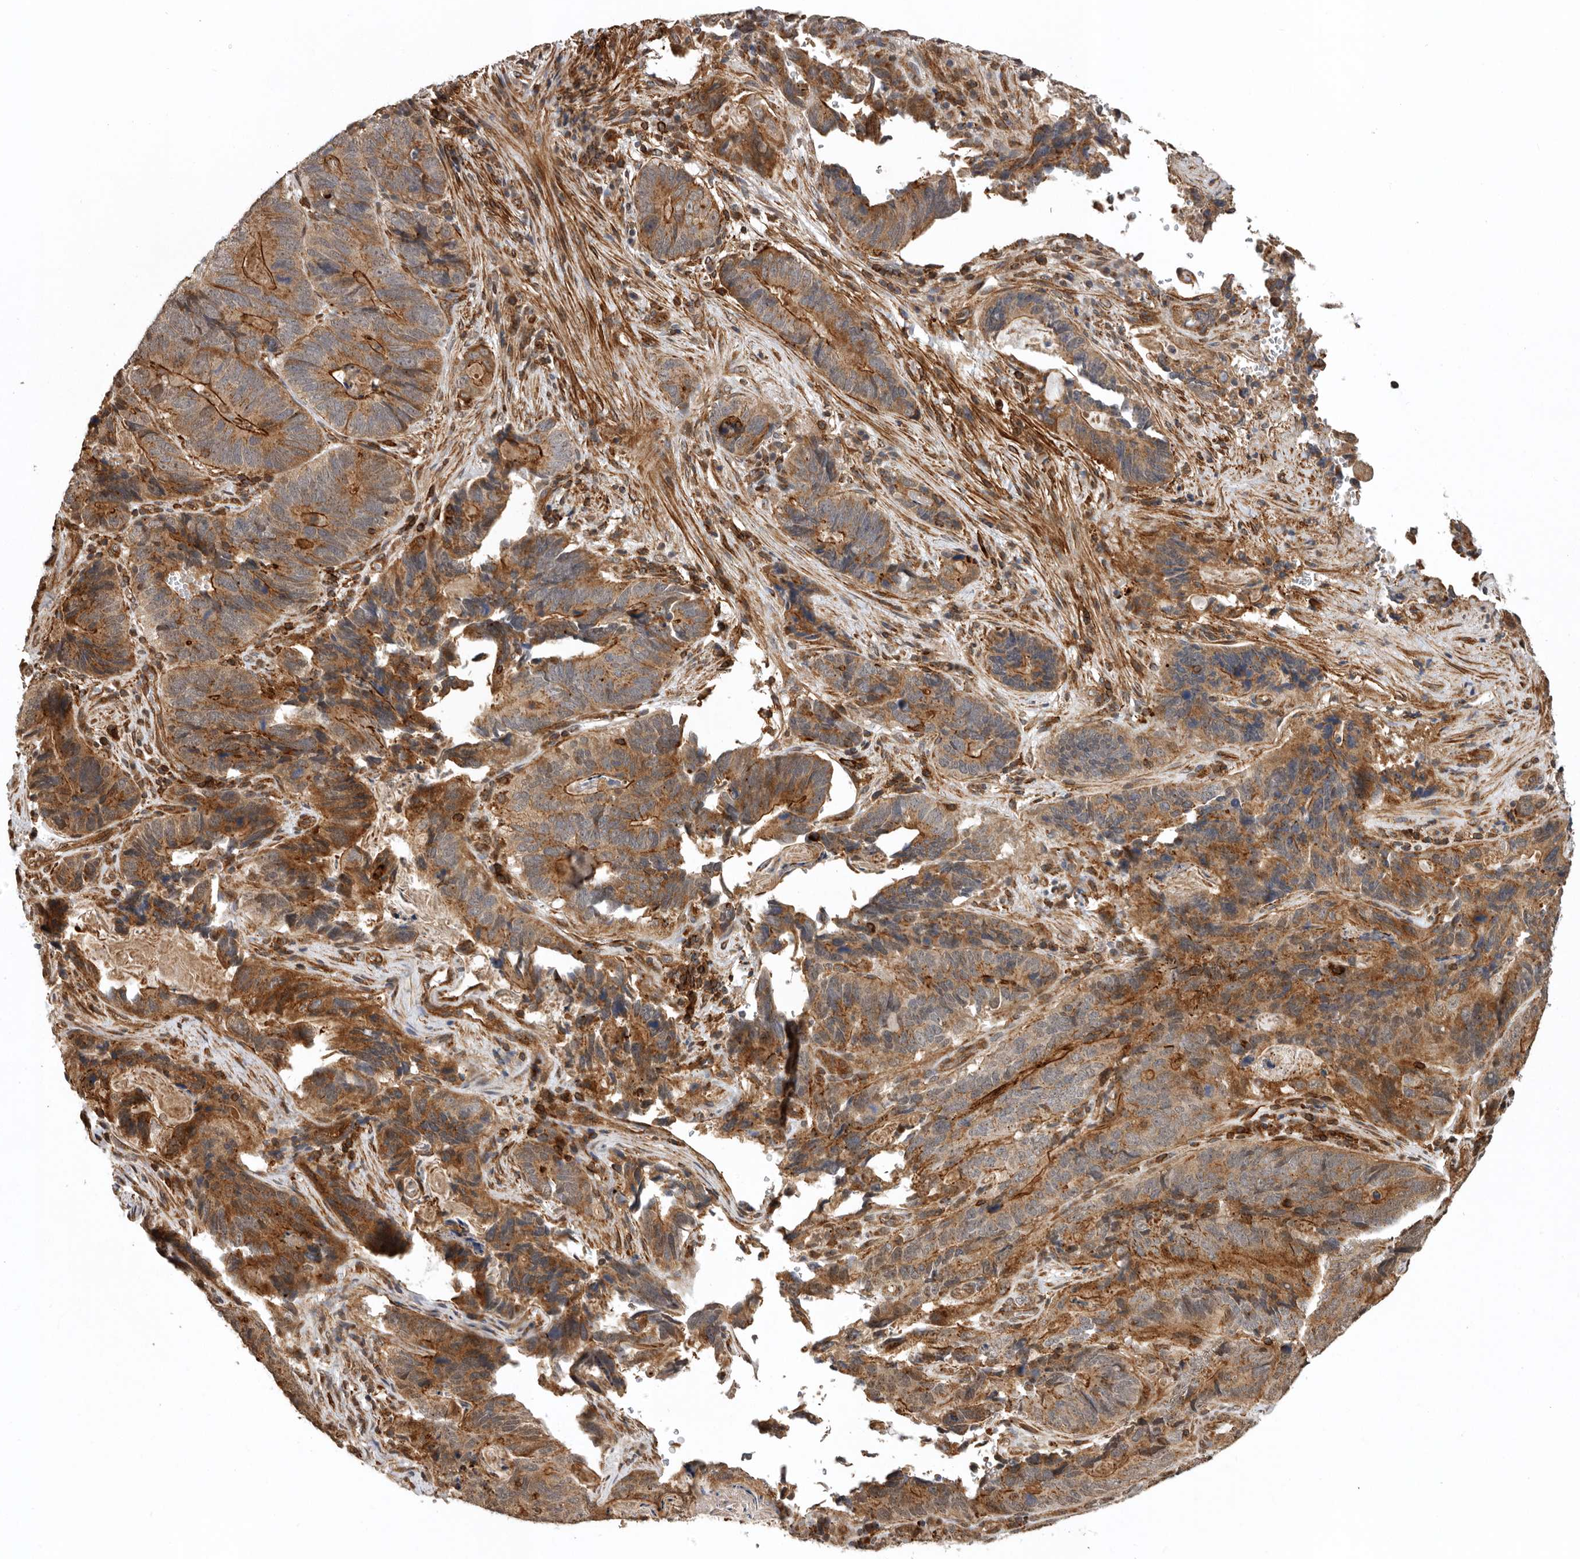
{"staining": {"intensity": "strong", "quantity": "25%-75%", "location": "cytoplasmic/membranous"}, "tissue": "stomach cancer", "cell_type": "Tumor cells", "image_type": "cancer", "snomed": [{"axis": "morphology", "description": "Normal tissue, NOS"}, {"axis": "morphology", "description": "Adenocarcinoma, NOS"}, {"axis": "topography", "description": "Stomach"}], "caption": "Stomach cancer (adenocarcinoma) stained with immunohistochemistry demonstrates strong cytoplasmic/membranous positivity in approximately 25%-75% of tumor cells.", "gene": "RNF157", "patient": {"sex": "female", "age": 89}}